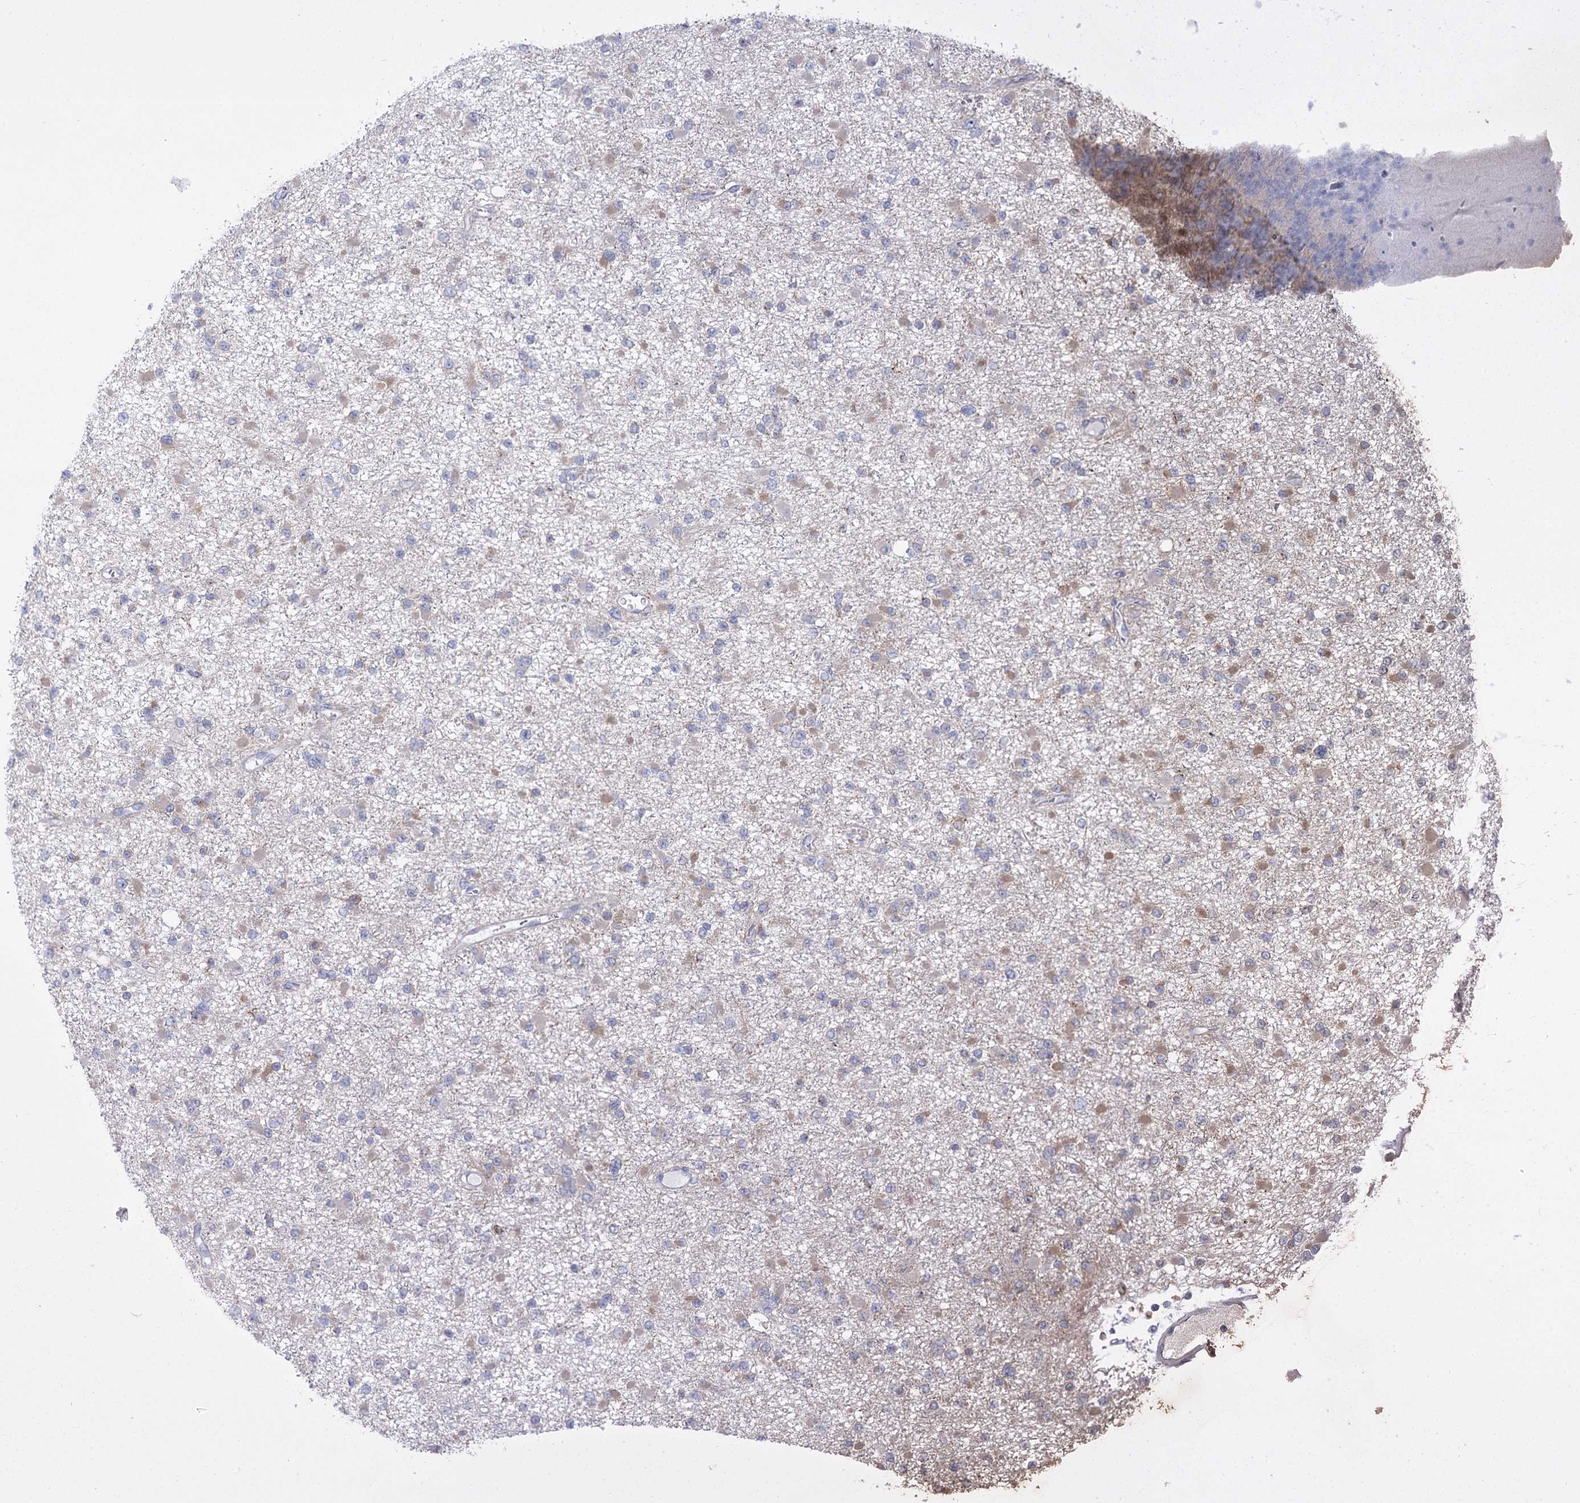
{"staining": {"intensity": "weak", "quantity": "<25%", "location": "cytoplasmic/membranous"}, "tissue": "glioma", "cell_type": "Tumor cells", "image_type": "cancer", "snomed": [{"axis": "morphology", "description": "Glioma, malignant, Low grade"}, {"axis": "topography", "description": "Brain"}], "caption": "This is a histopathology image of immunohistochemistry staining of malignant glioma (low-grade), which shows no staining in tumor cells.", "gene": "CCDC88A", "patient": {"sex": "female", "age": 22}}